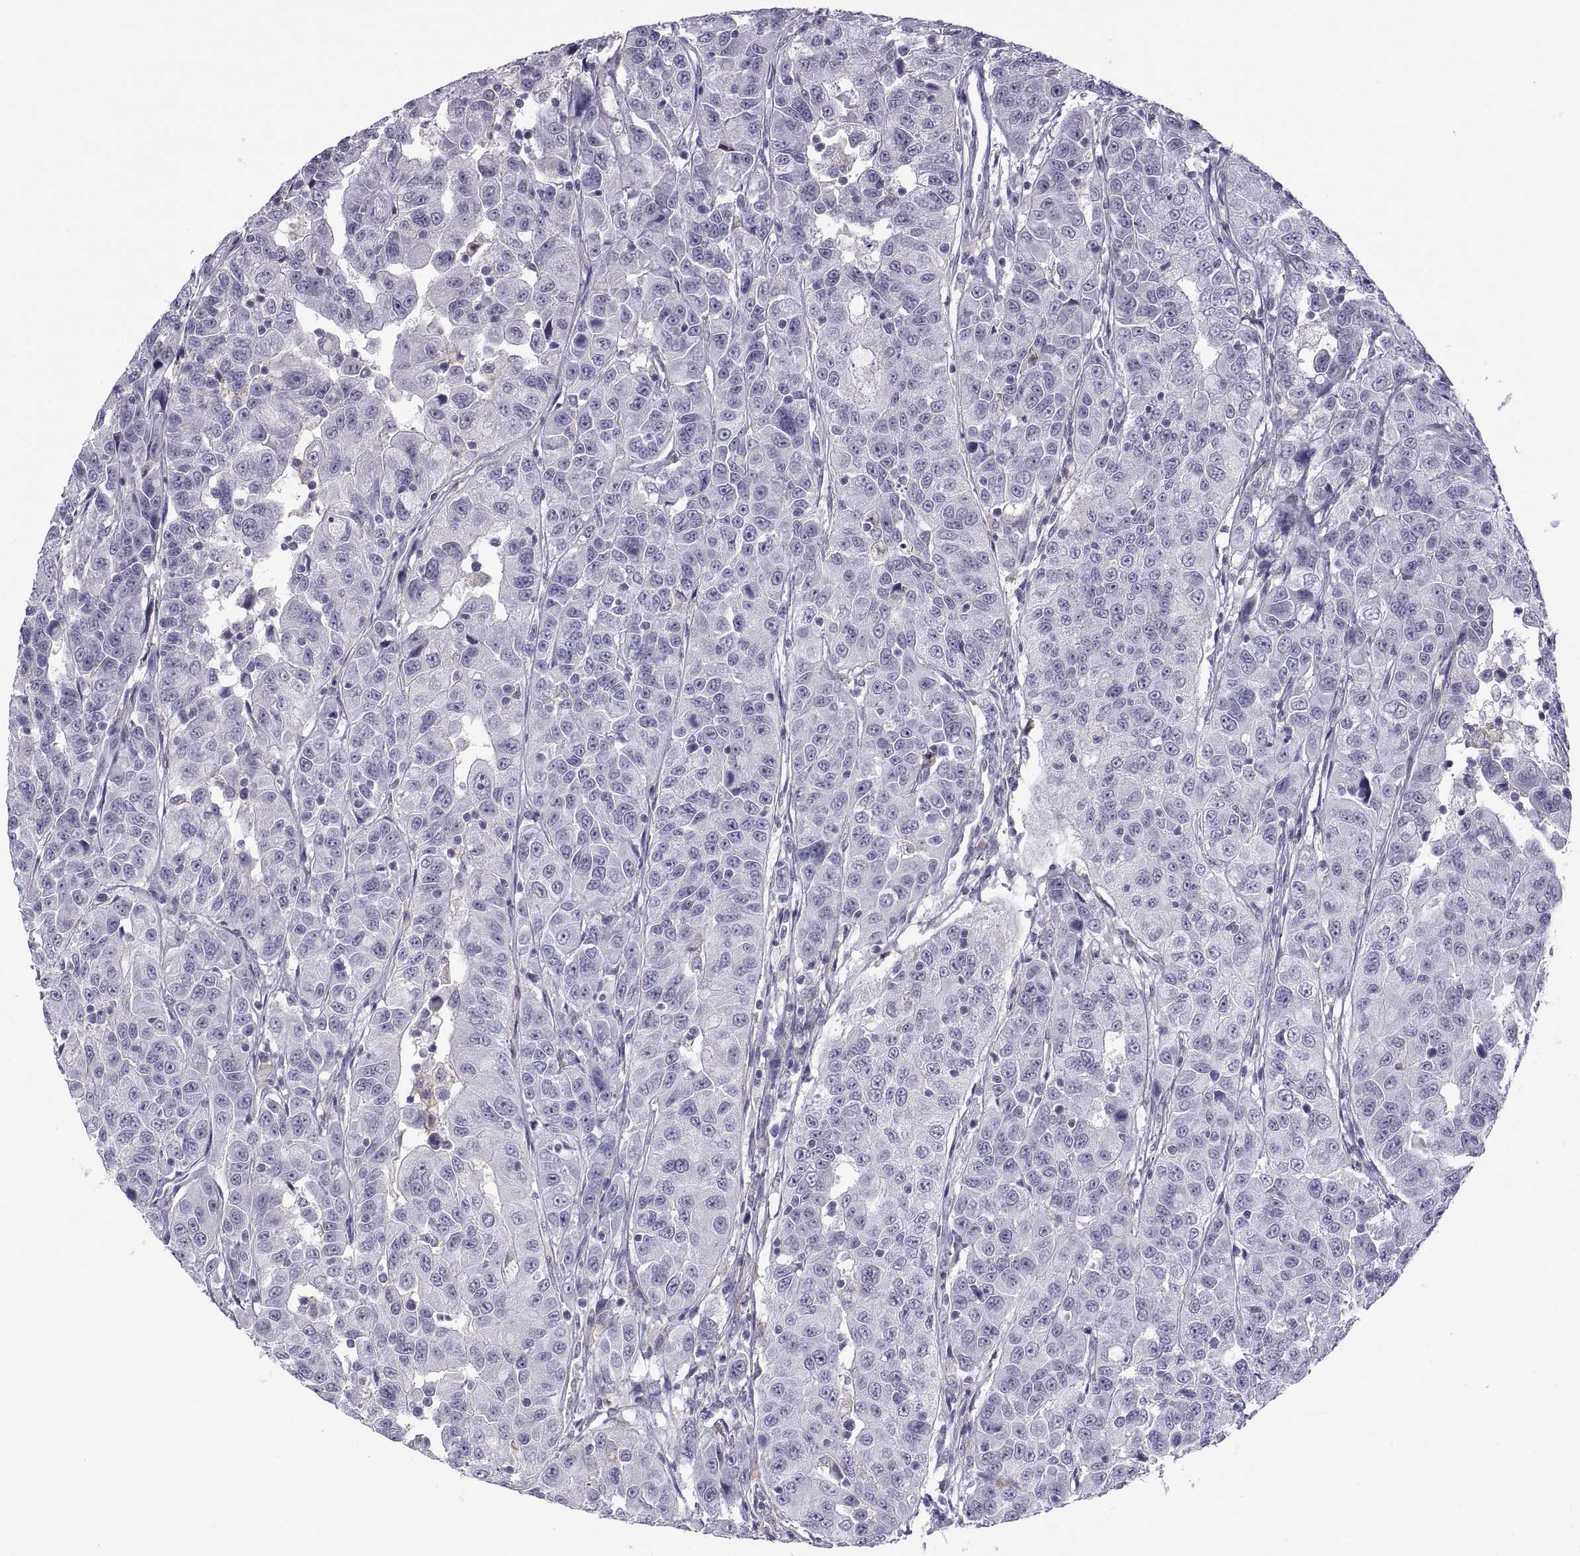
{"staining": {"intensity": "negative", "quantity": "none", "location": "none"}, "tissue": "urothelial cancer", "cell_type": "Tumor cells", "image_type": "cancer", "snomed": [{"axis": "morphology", "description": "Urothelial carcinoma, NOS"}, {"axis": "morphology", "description": "Urothelial carcinoma, High grade"}, {"axis": "topography", "description": "Urinary bladder"}], "caption": "Protein analysis of urothelial cancer reveals no significant expression in tumor cells.", "gene": "RGS19", "patient": {"sex": "female", "age": 73}}